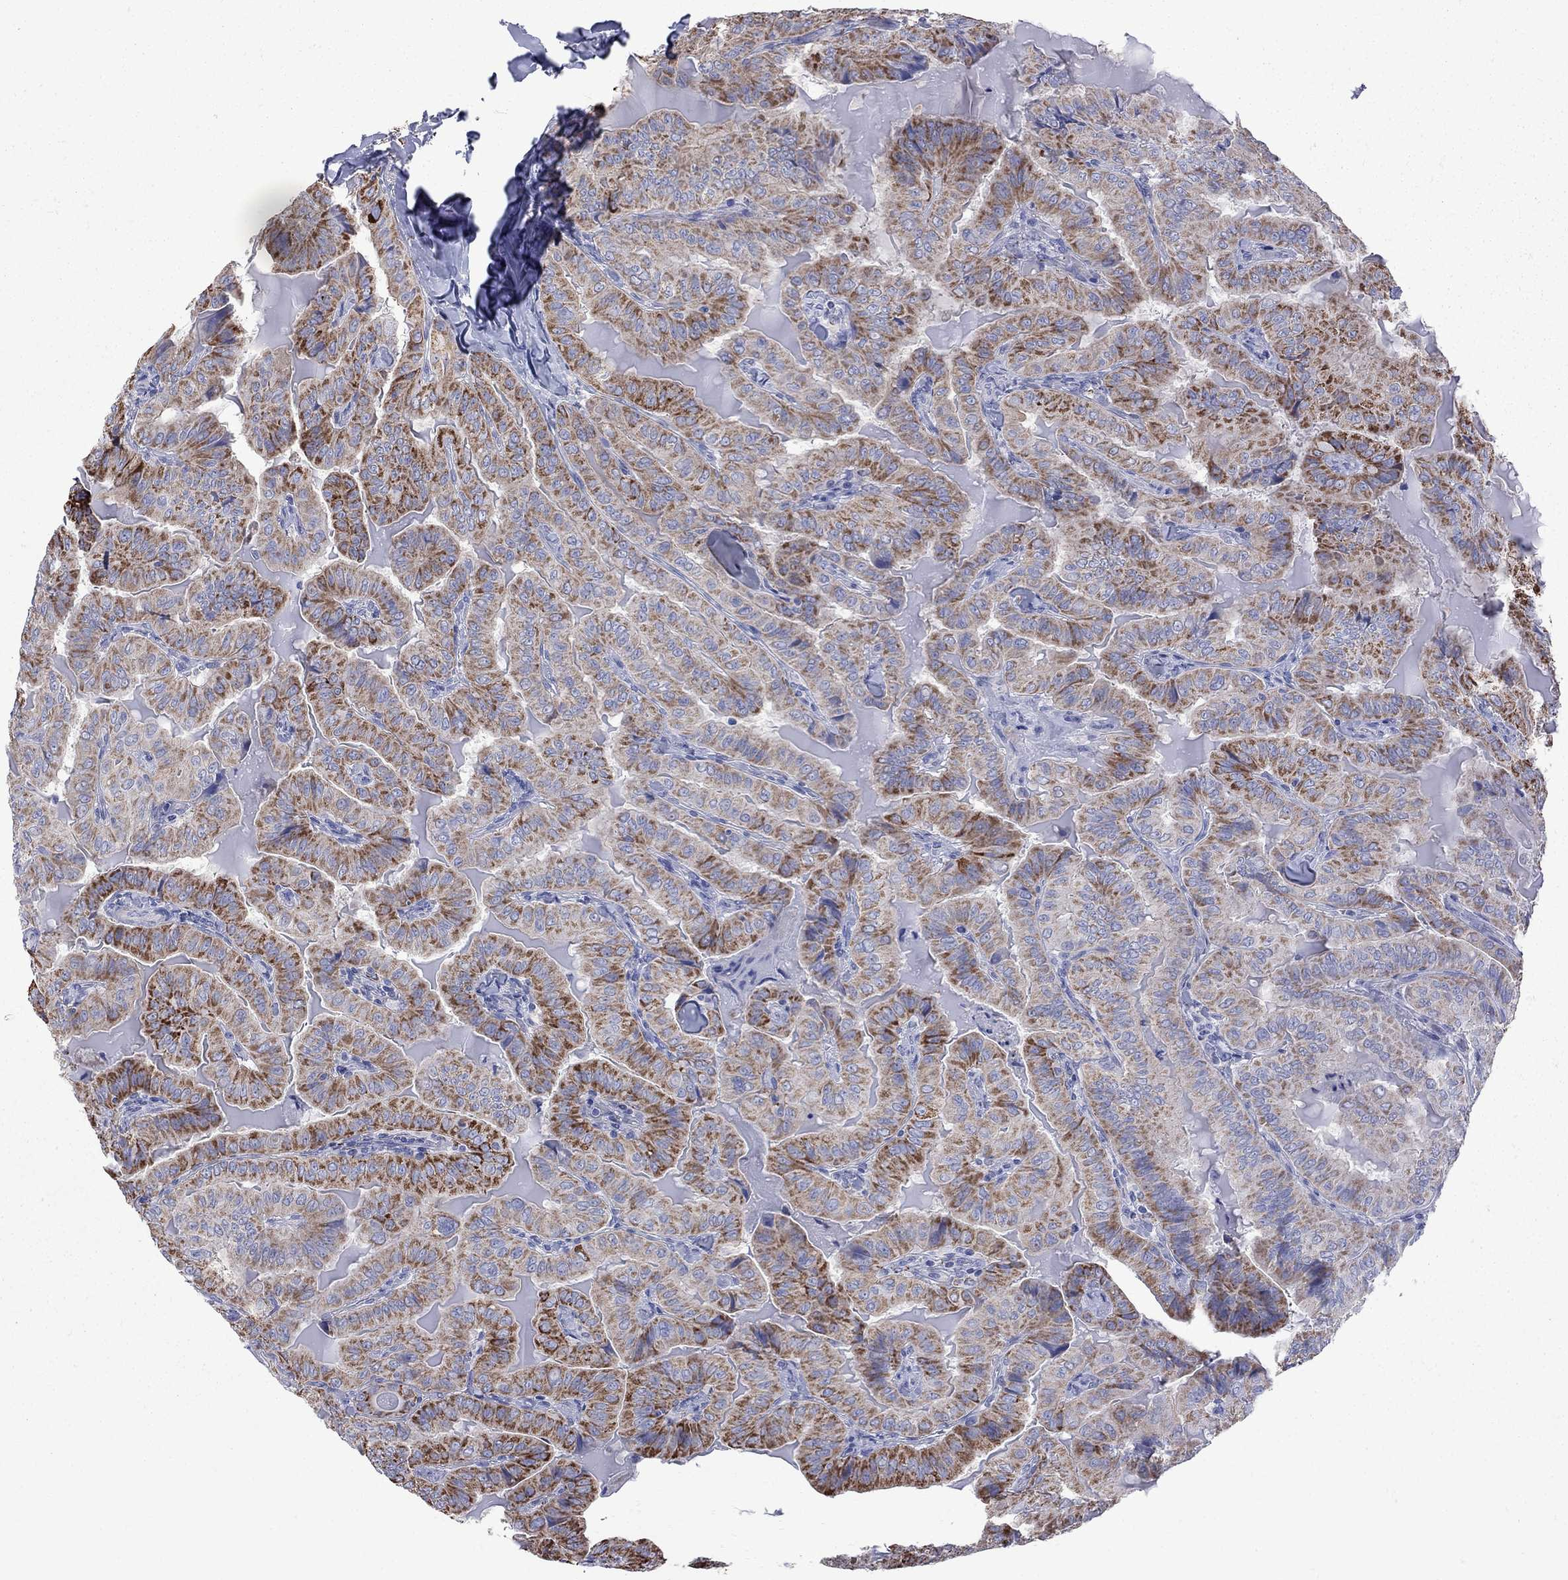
{"staining": {"intensity": "strong", "quantity": "25%-75%", "location": "cytoplasmic/membranous"}, "tissue": "thyroid cancer", "cell_type": "Tumor cells", "image_type": "cancer", "snomed": [{"axis": "morphology", "description": "Papillary adenocarcinoma, NOS"}, {"axis": "topography", "description": "Thyroid gland"}], "caption": "Immunohistochemistry staining of thyroid cancer (papillary adenocarcinoma), which reveals high levels of strong cytoplasmic/membranous staining in approximately 25%-75% of tumor cells indicating strong cytoplasmic/membranous protein positivity. The staining was performed using DAB (3,3'-diaminobenzidine) (brown) for protein detection and nuclei were counterstained in hematoxylin (blue).", "gene": "SESTD1", "patient": {"sex": "female", "age": 68}}